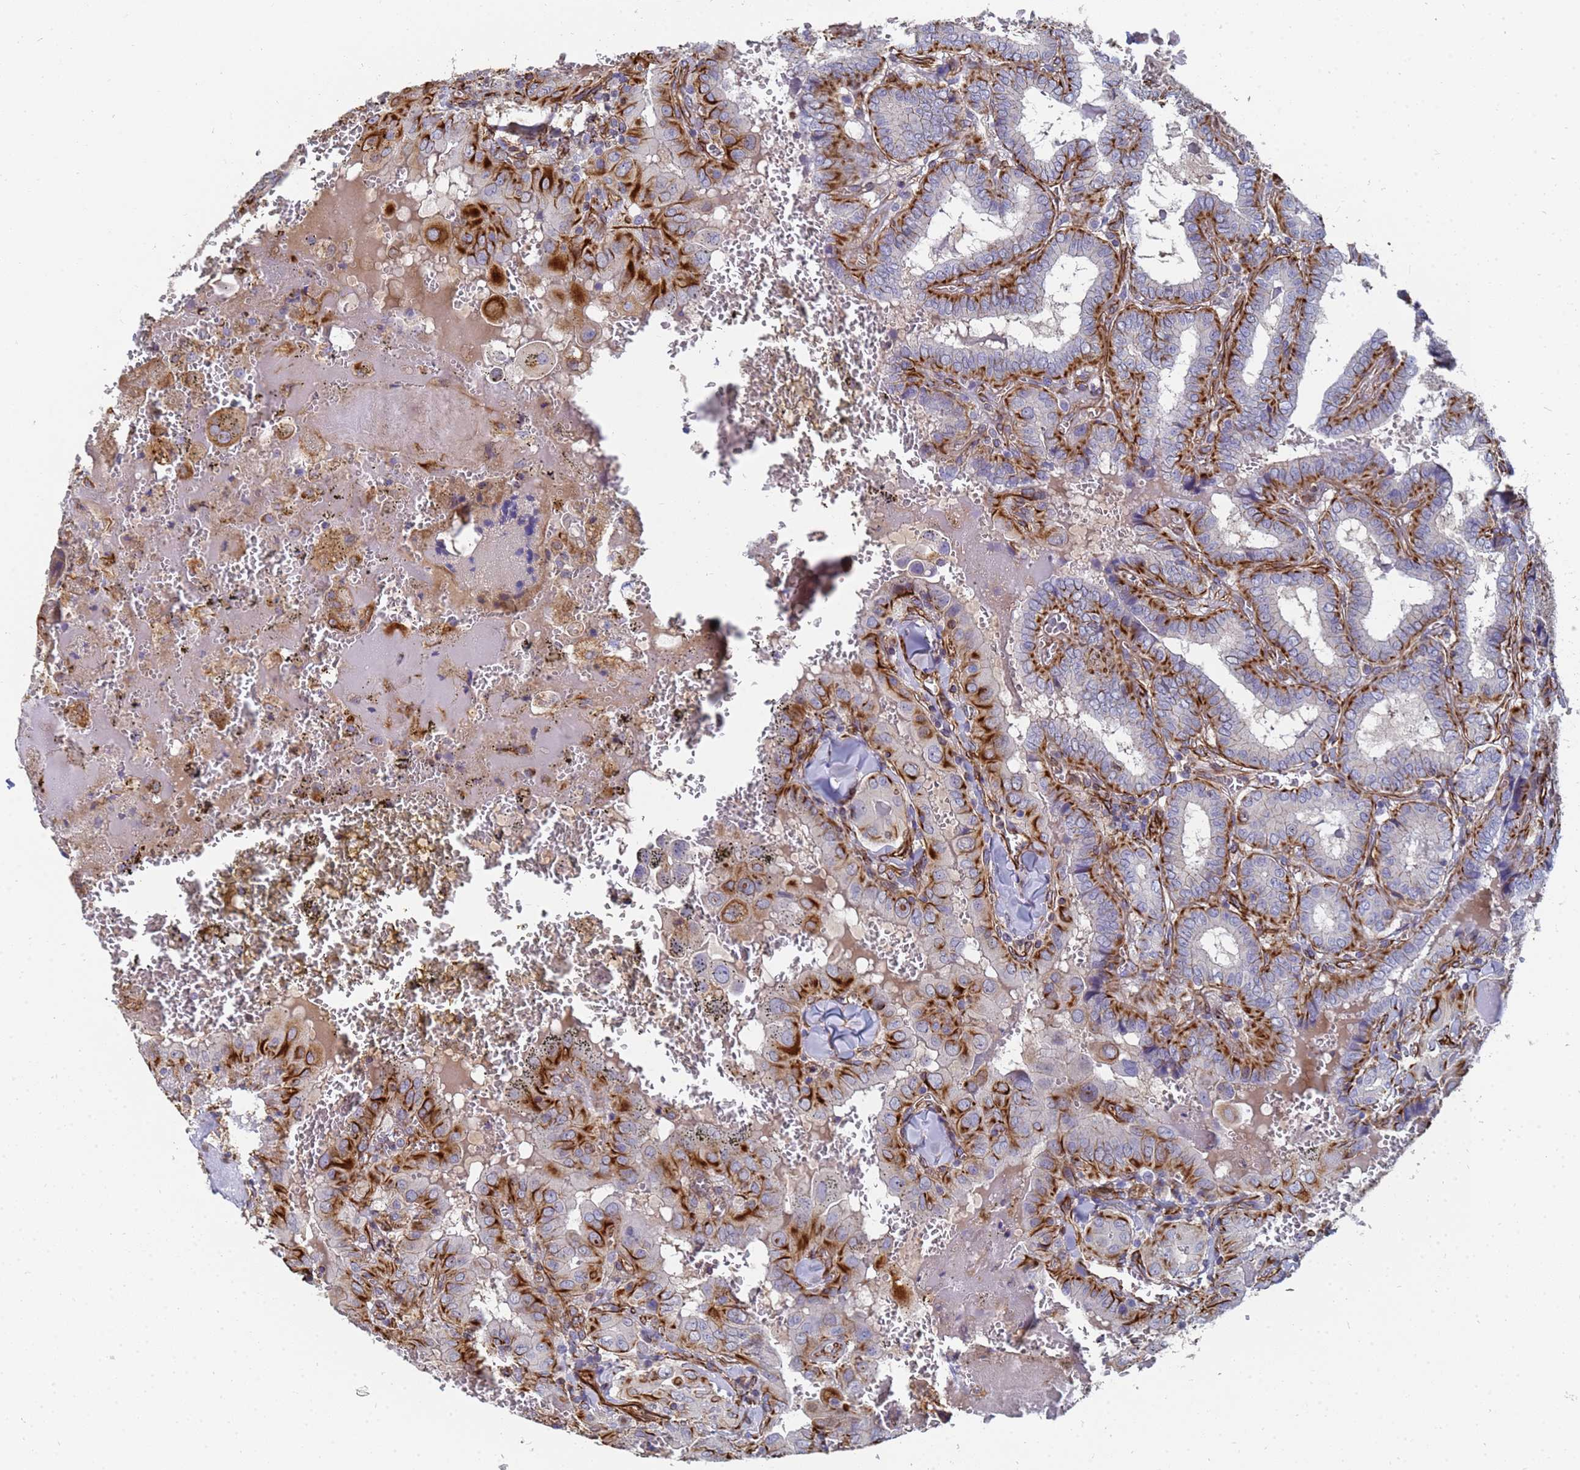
{"staining": {"intensity": "strong", "quantity": "25%-75%", "location": "cytoplasmic/membranous"}, "tissue": "thyroid cancer", "cell_type": "Tumor cells", "image_type": "cancer", "snomed": [{"axis": "morphology", "description": "Papillary adenocarcinoma, NOS"}, {"axis": "topography", "description": "Thyroid gland"}], "caption": "Brown immunohistochemical staining in human thyroid cancer exhibits strong cytoplasmic/membranous staining in about 25%-75% of tumor cells.", "gene": "SYT13", "patient": {"sex": "female", "age": 72}}